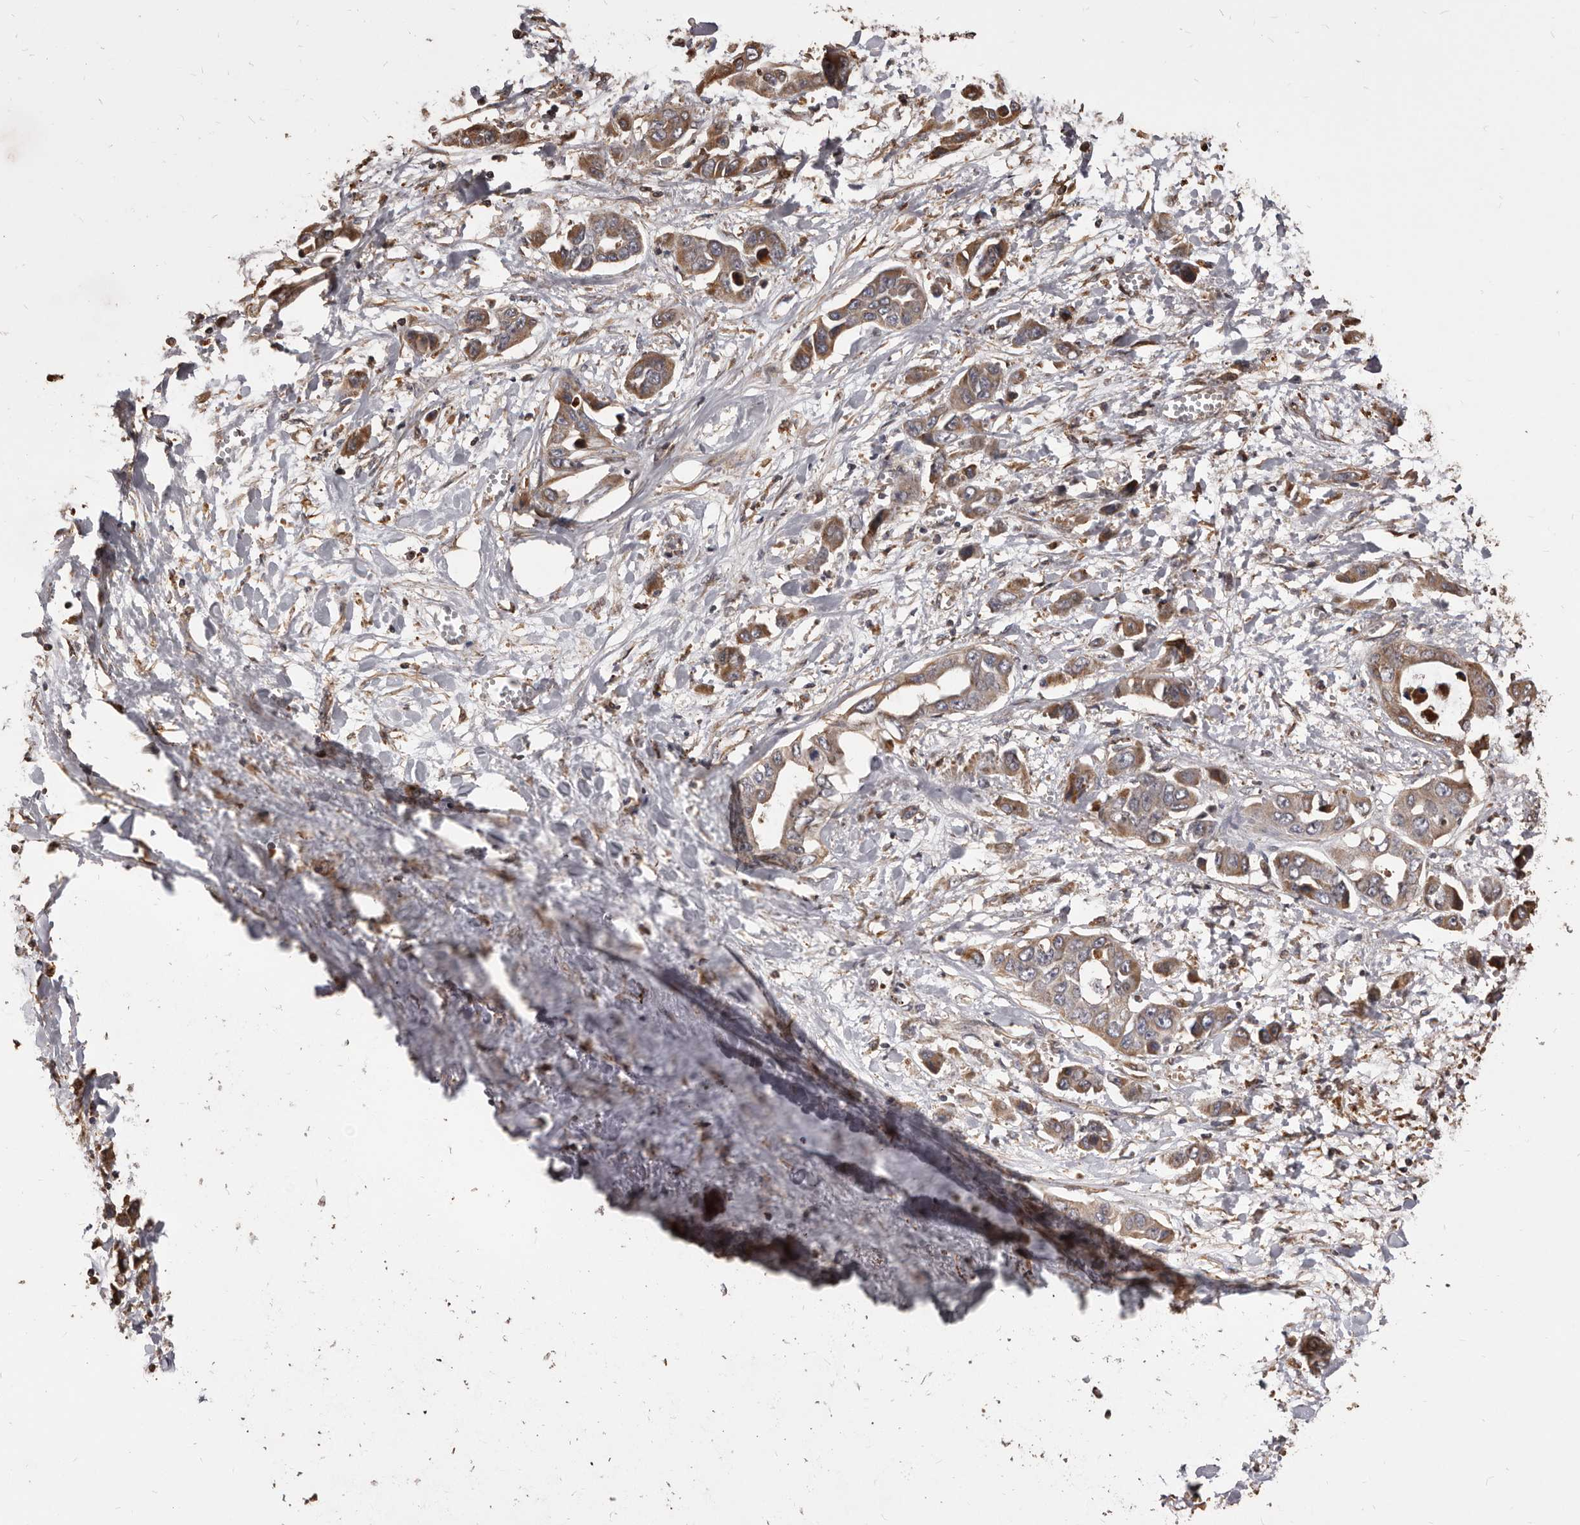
{"staining": {"intensity": "moderate", "quantity": ">75%", "location": "cytoplasmic/membranous"}, "tissue": "liver cancer", "cell_type": "Tumor cells", "image_type": "cancer", "snomed": [{"axis": "morphology", "description": "Cholangiocarcinoma"}, {"axis": "topography", "description": "Liver"}], "caption": "This image demonstrates immunohistochemistry (IHC) staining of human liver cancer (cholangiocarcinoma), with medium moderate cytoplasmic/membranous staining in approximately >75% of tumor cells.", "gene": "ALPK1", "patient": {"sex": "female", "age": 52}}